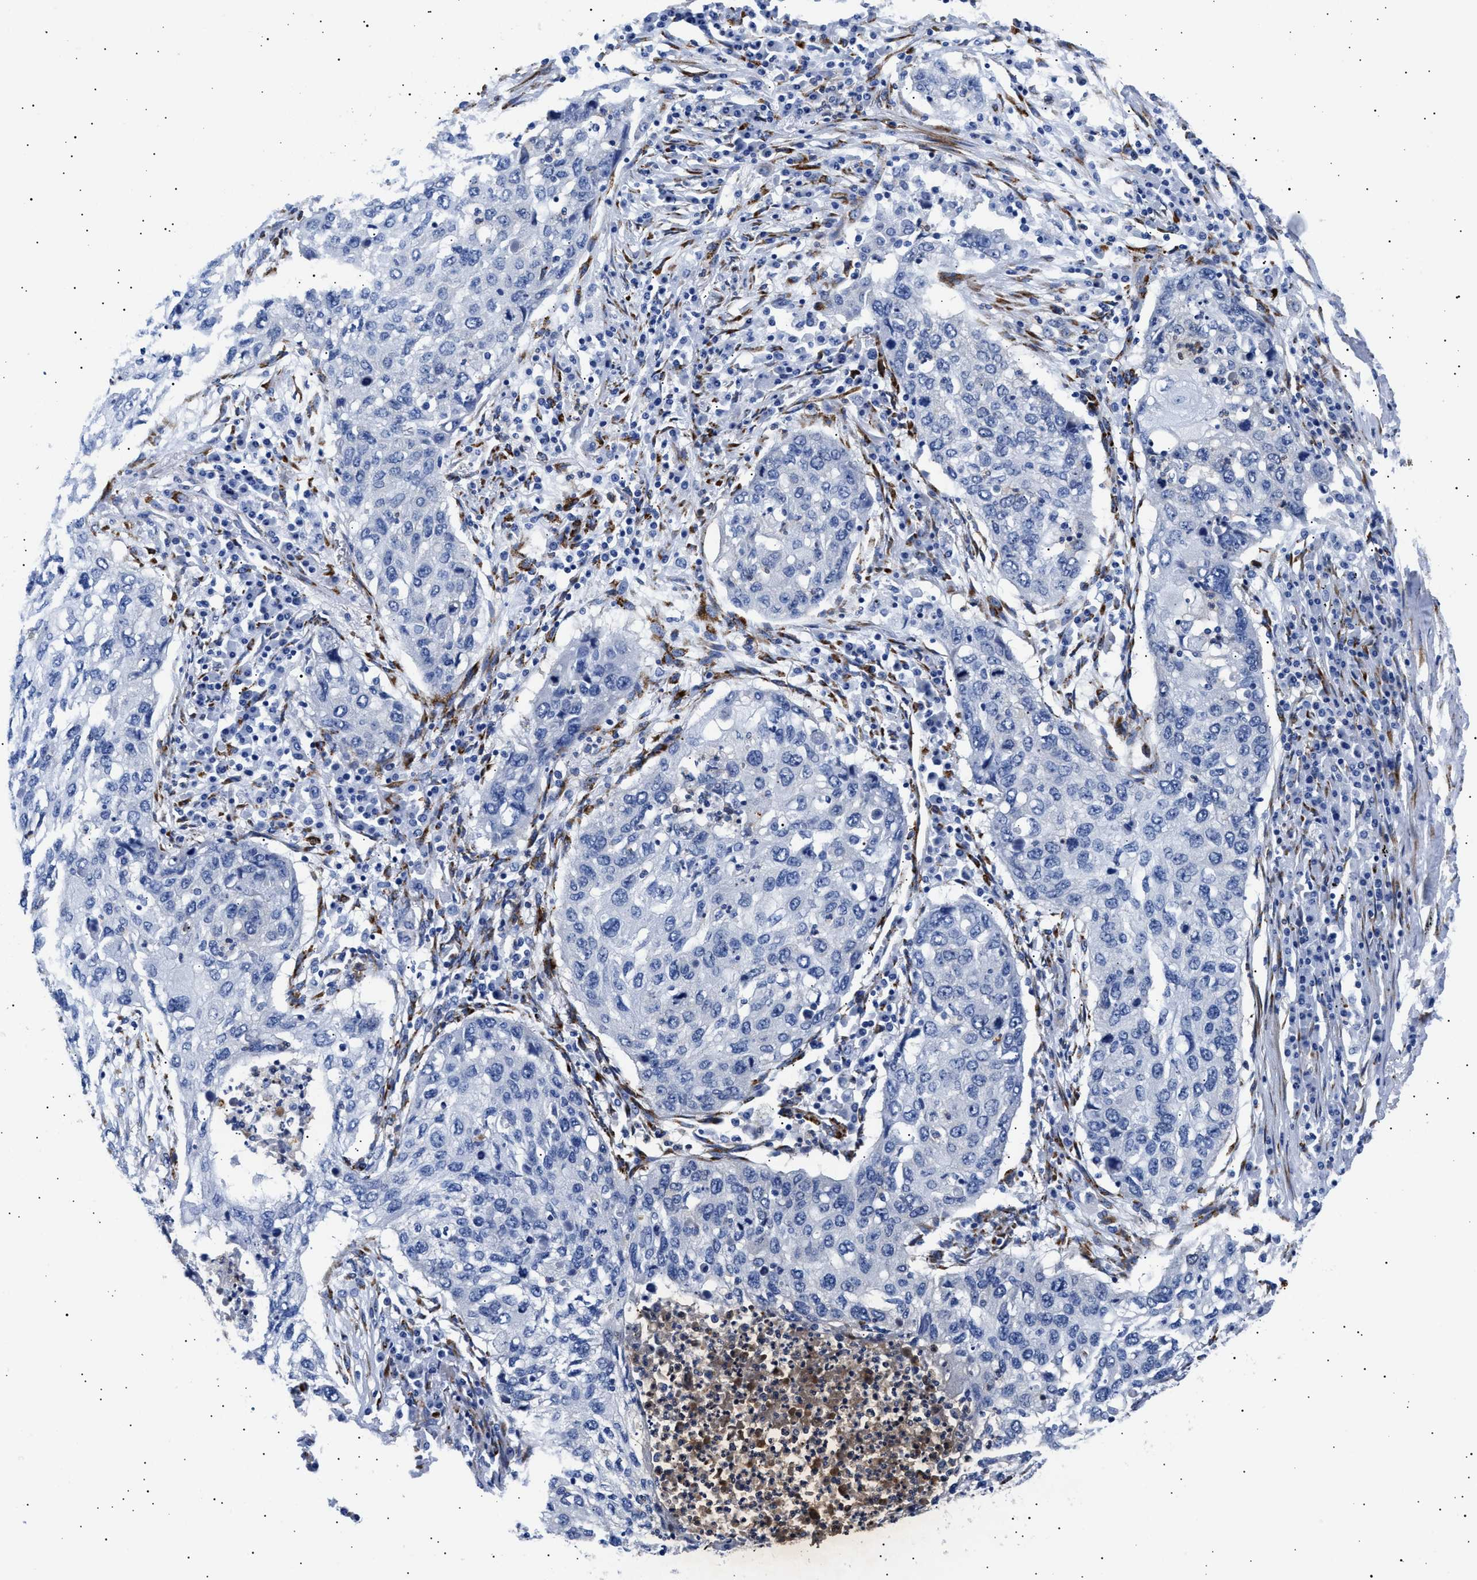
{"staining": {"intensity": "negative", "quantity": "none", "location": "none"}, "tissue": "lung cancer", "cell_type": "Tumor cells", "image_type": "cancer", "snomed": [{"axis": "morphology", "description": "Squamous cell carcinoma, NOS"}, {"axis": "topography", "description": "Lung"}], "caption": "Immunohistochemistry (IHC) image of lung cancer stained for a protein (brown), which shows no expression in tumor cells.", "gene": "HEMGN", "patient": {"sex": "female", "age": 63}}